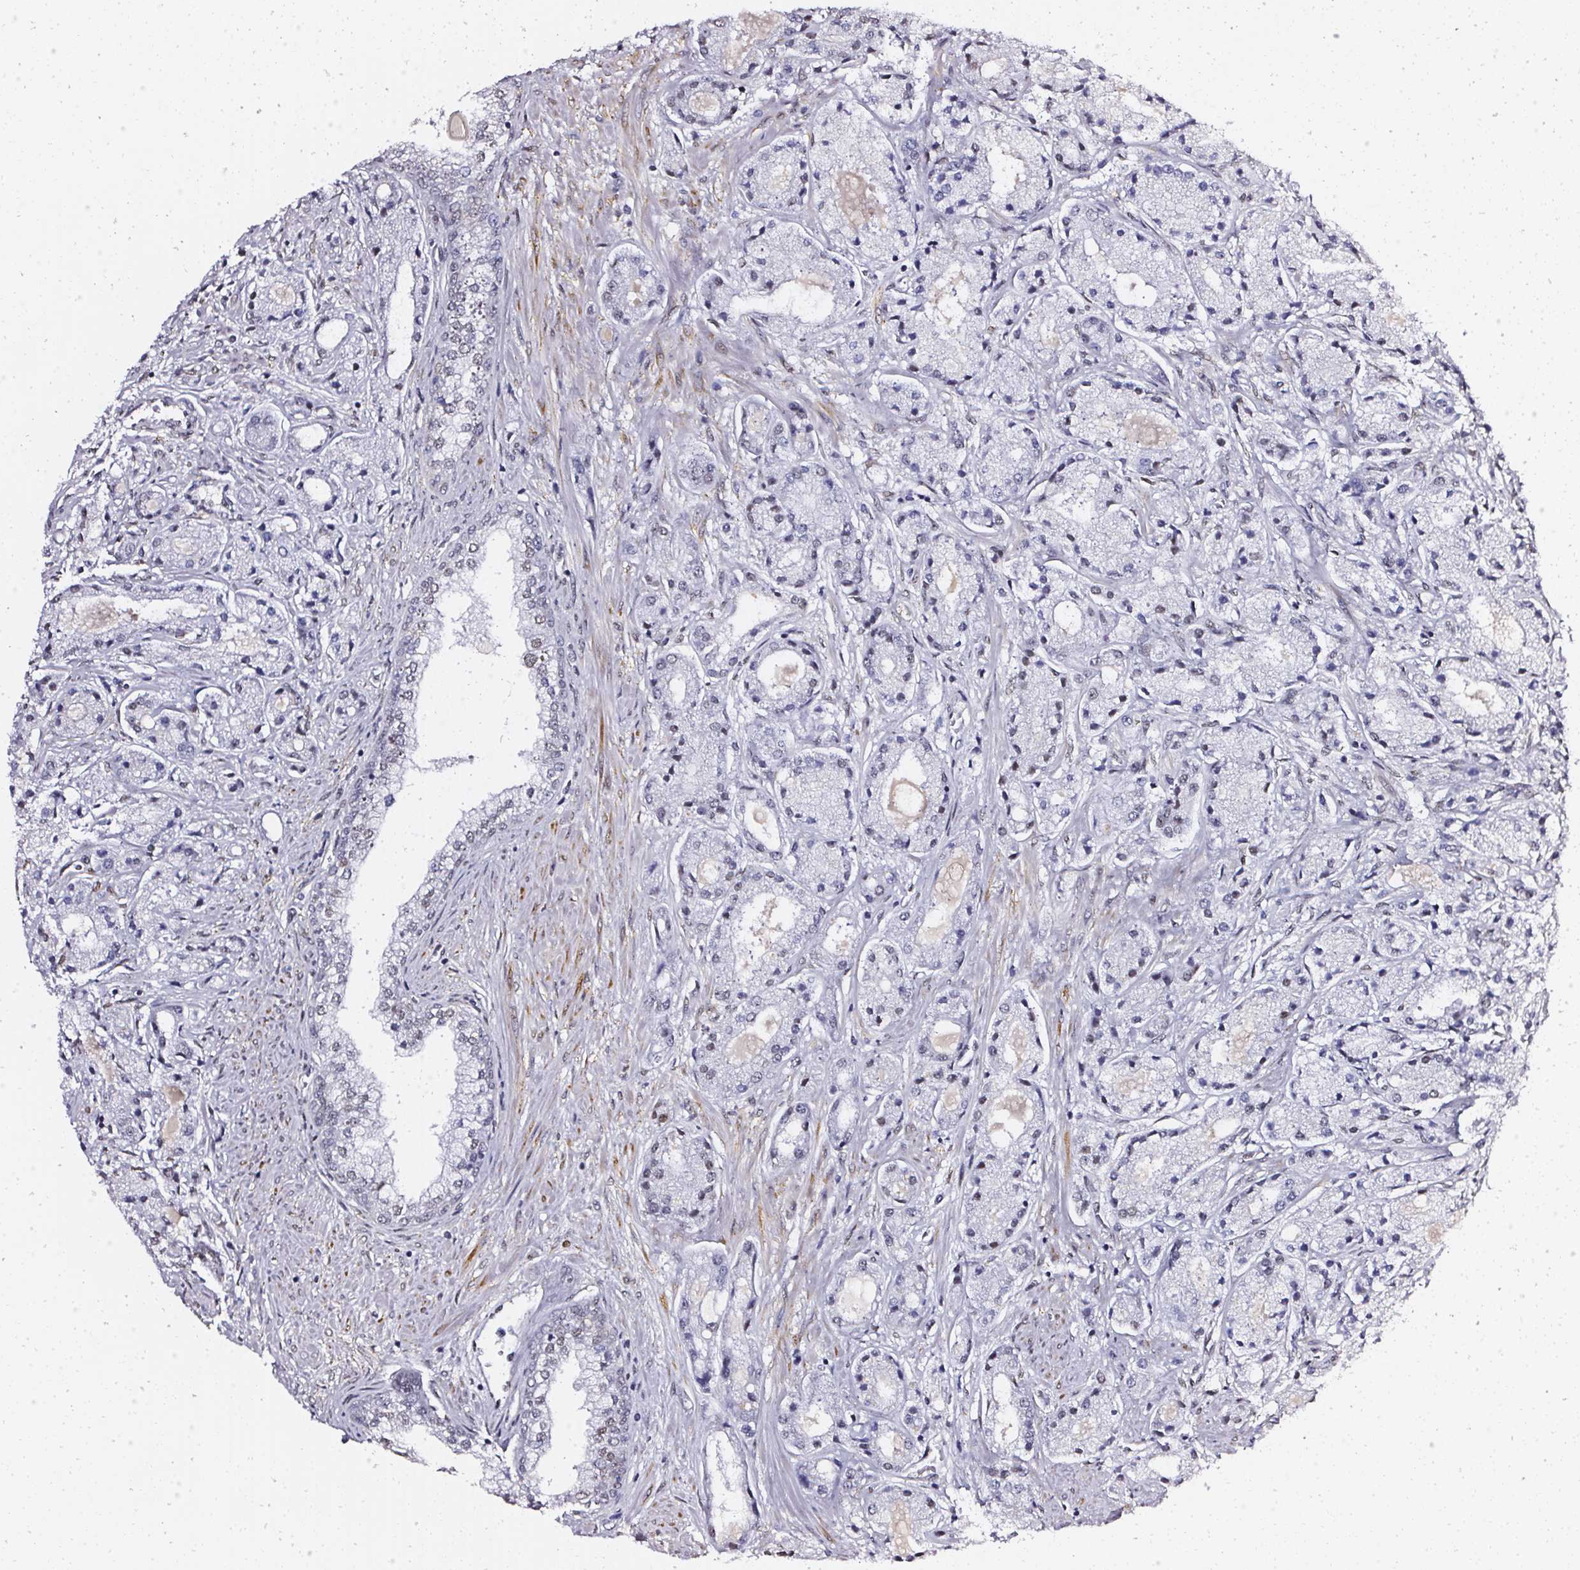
{"staining": {"intensity": "negative", "quantity": "none", "location": "none"}, "tissue": "prostate cancer", "cell_type": "Tumor cells", "image_type": "cancer", "snomed": [{"axis": "morphology", "description": "Adenocarcinoma, High grade"}, {"axis": "topography", "description": "Prostate"}], "caption": "An immunohistochemistry (IHC) histopathology image of prostate cancer (adenocarcinoma (high-grade)) is shown. There is no staining in tumor cells of prostate cancer (adenocarcinoma (high-grade)).", "gene": "GP6", "patient": {"sex": "male", "age": 67}}